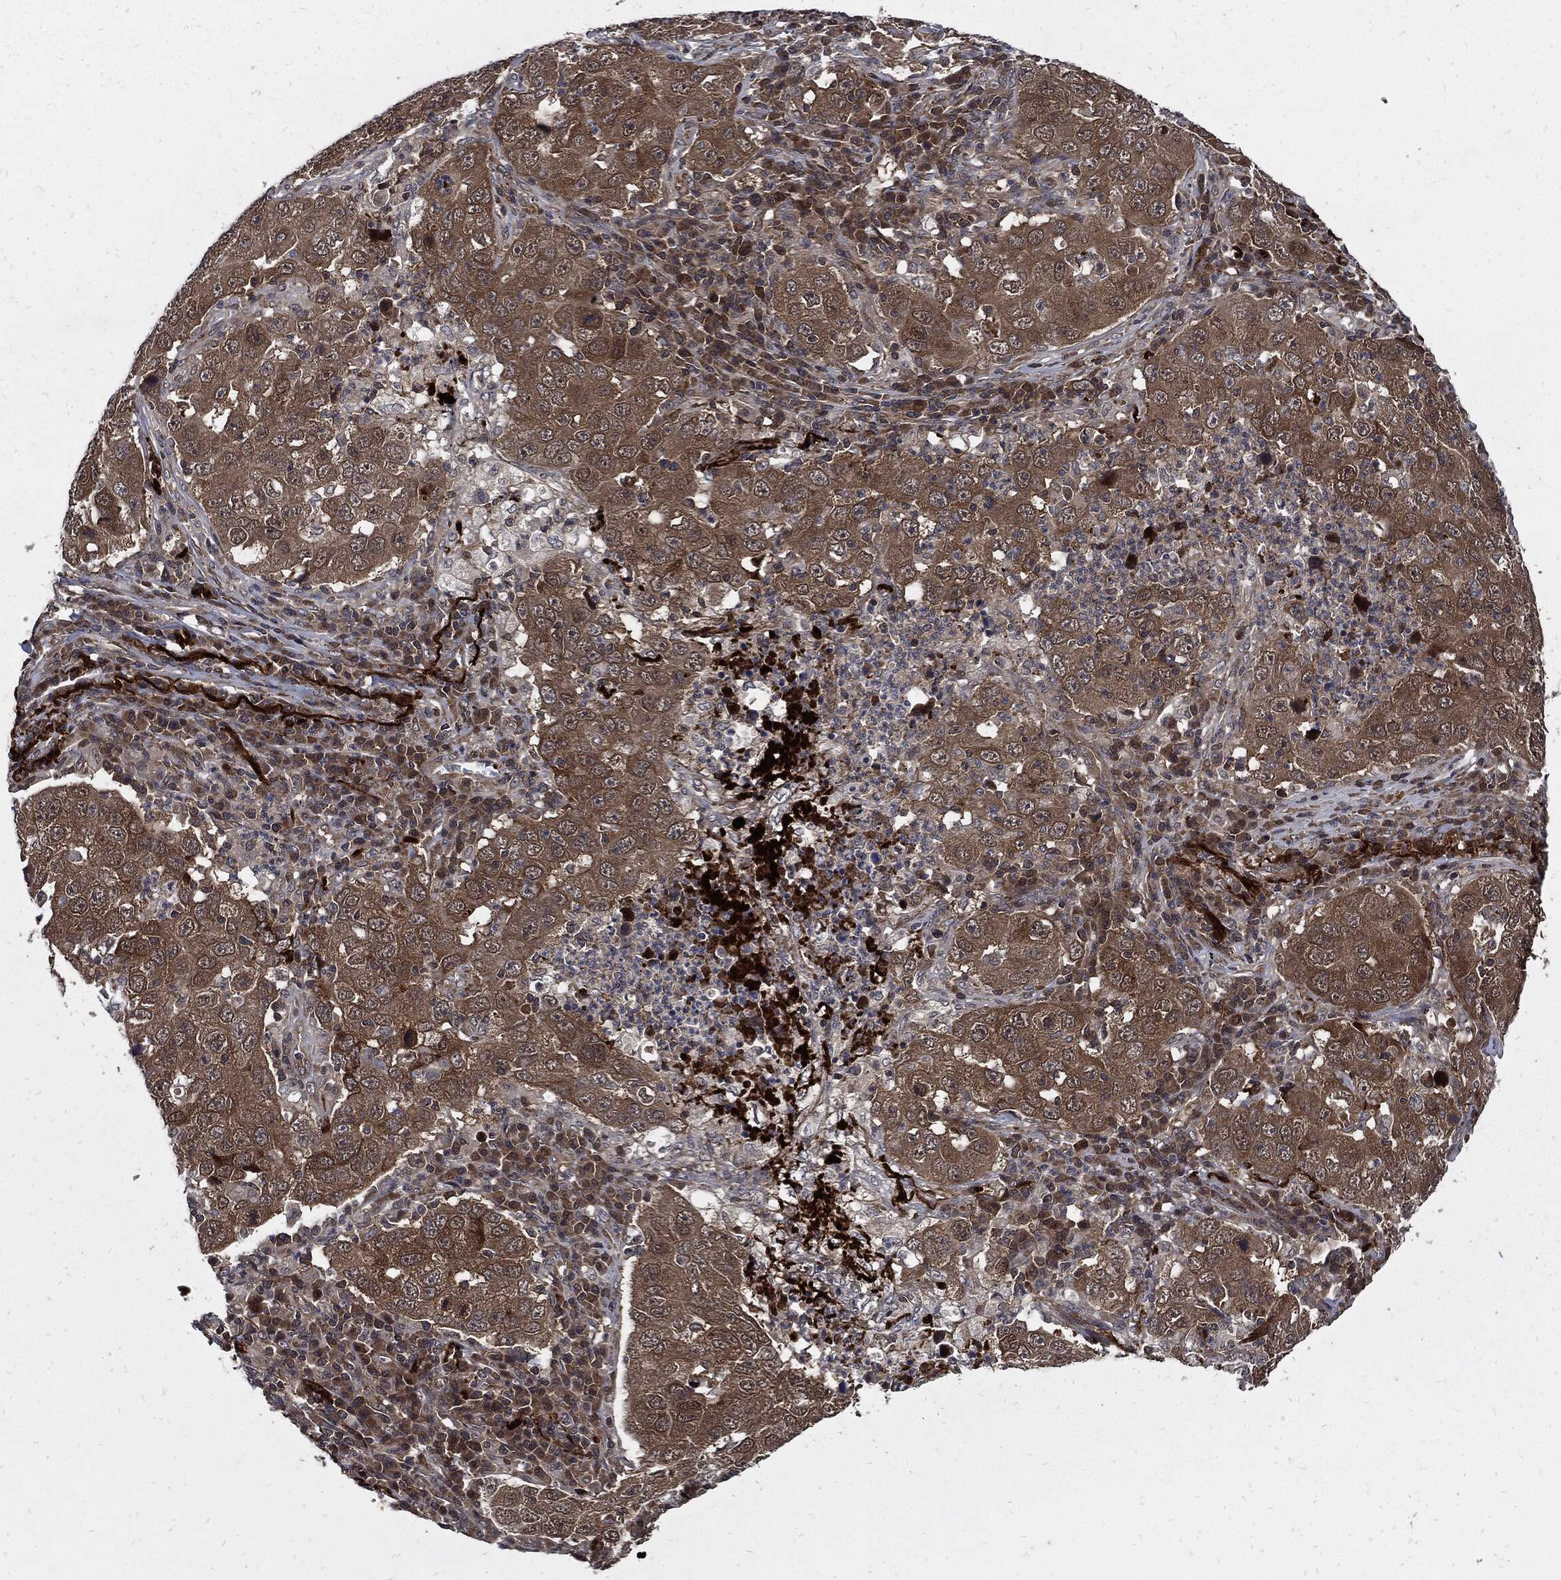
{"staining": {"intensity": "moderate", "quantity": "25%-75%", "location": "cytoplasmic/membranous"}, "tissue": "lung cancer", "cell_type": "Tumor cells", "image_type": "cancer", "snomed": [{"axis": "morphology", "description": "Adenocarcinoma, NOS"}, {"axis": "topography", "description": "Lung"}], "caption": "Lung adenocarcinoma tissue reveals moderate cytoplasmic/membranous staining in approximately 25%-75% of tumor cells, visualized by immunohistochemistry.", "gene": "CLU", "patient": {"sex": "male", "age": 73}}